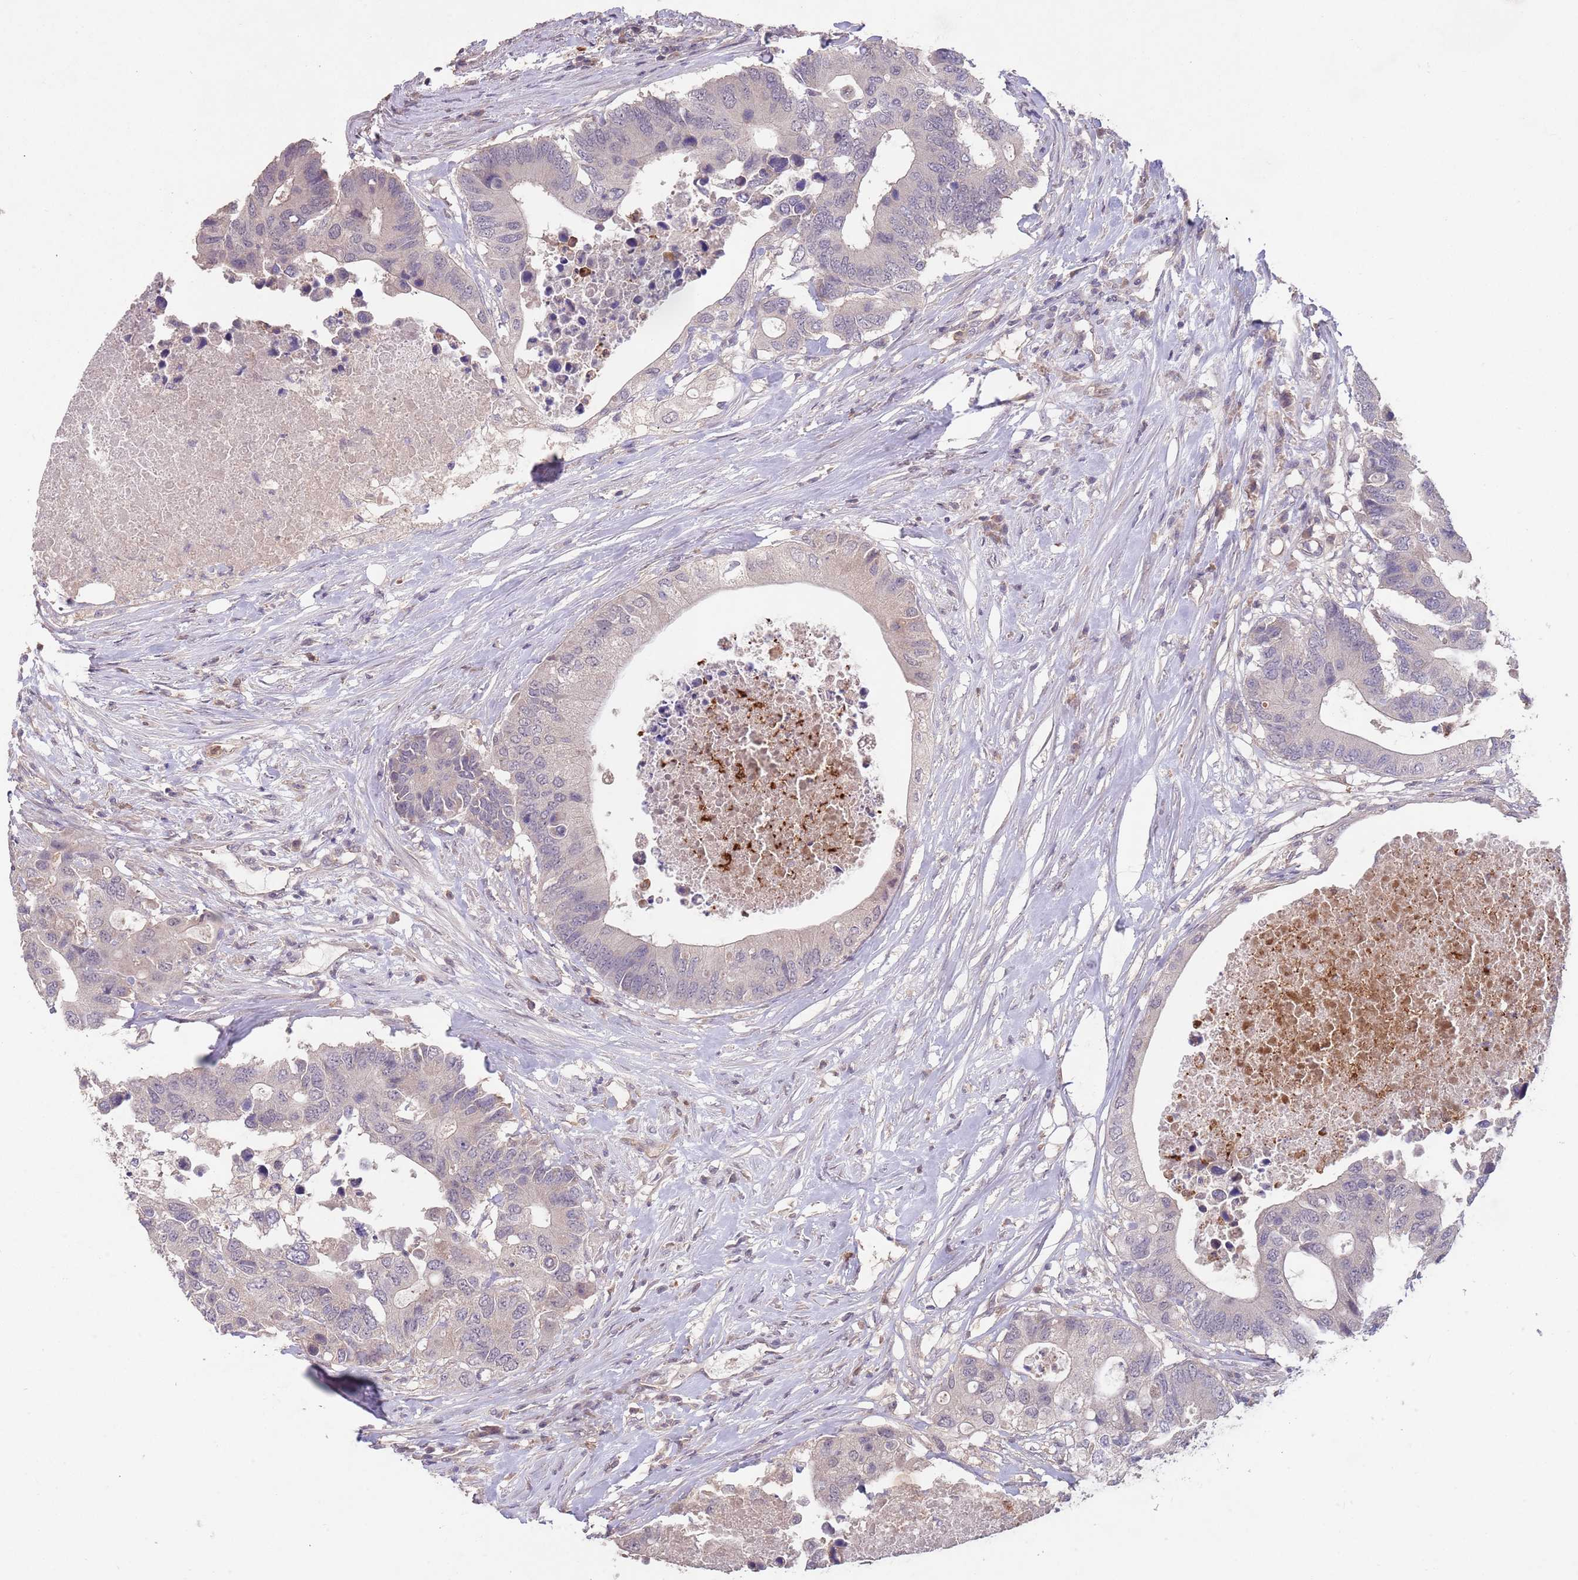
{"staining": {"intensity": "negative", "quantity": "none", "location": "none"}, "tissue": "colorectal cancer", "cell_type": "Tumor cells", "image_type": "cancer", "snomed": [{"axis": "morphology", "description": "Adenocarcinoma, NOS"}, {"axis": "topography", "description": "Colon"}], "caption": "Colorectal cancer (adenocarcinoma) was stained to show a protein in brown. There is no significant expression in tumor cells.", "gene": "MEI1", "patient": {"sex": "male", "age": 71}}